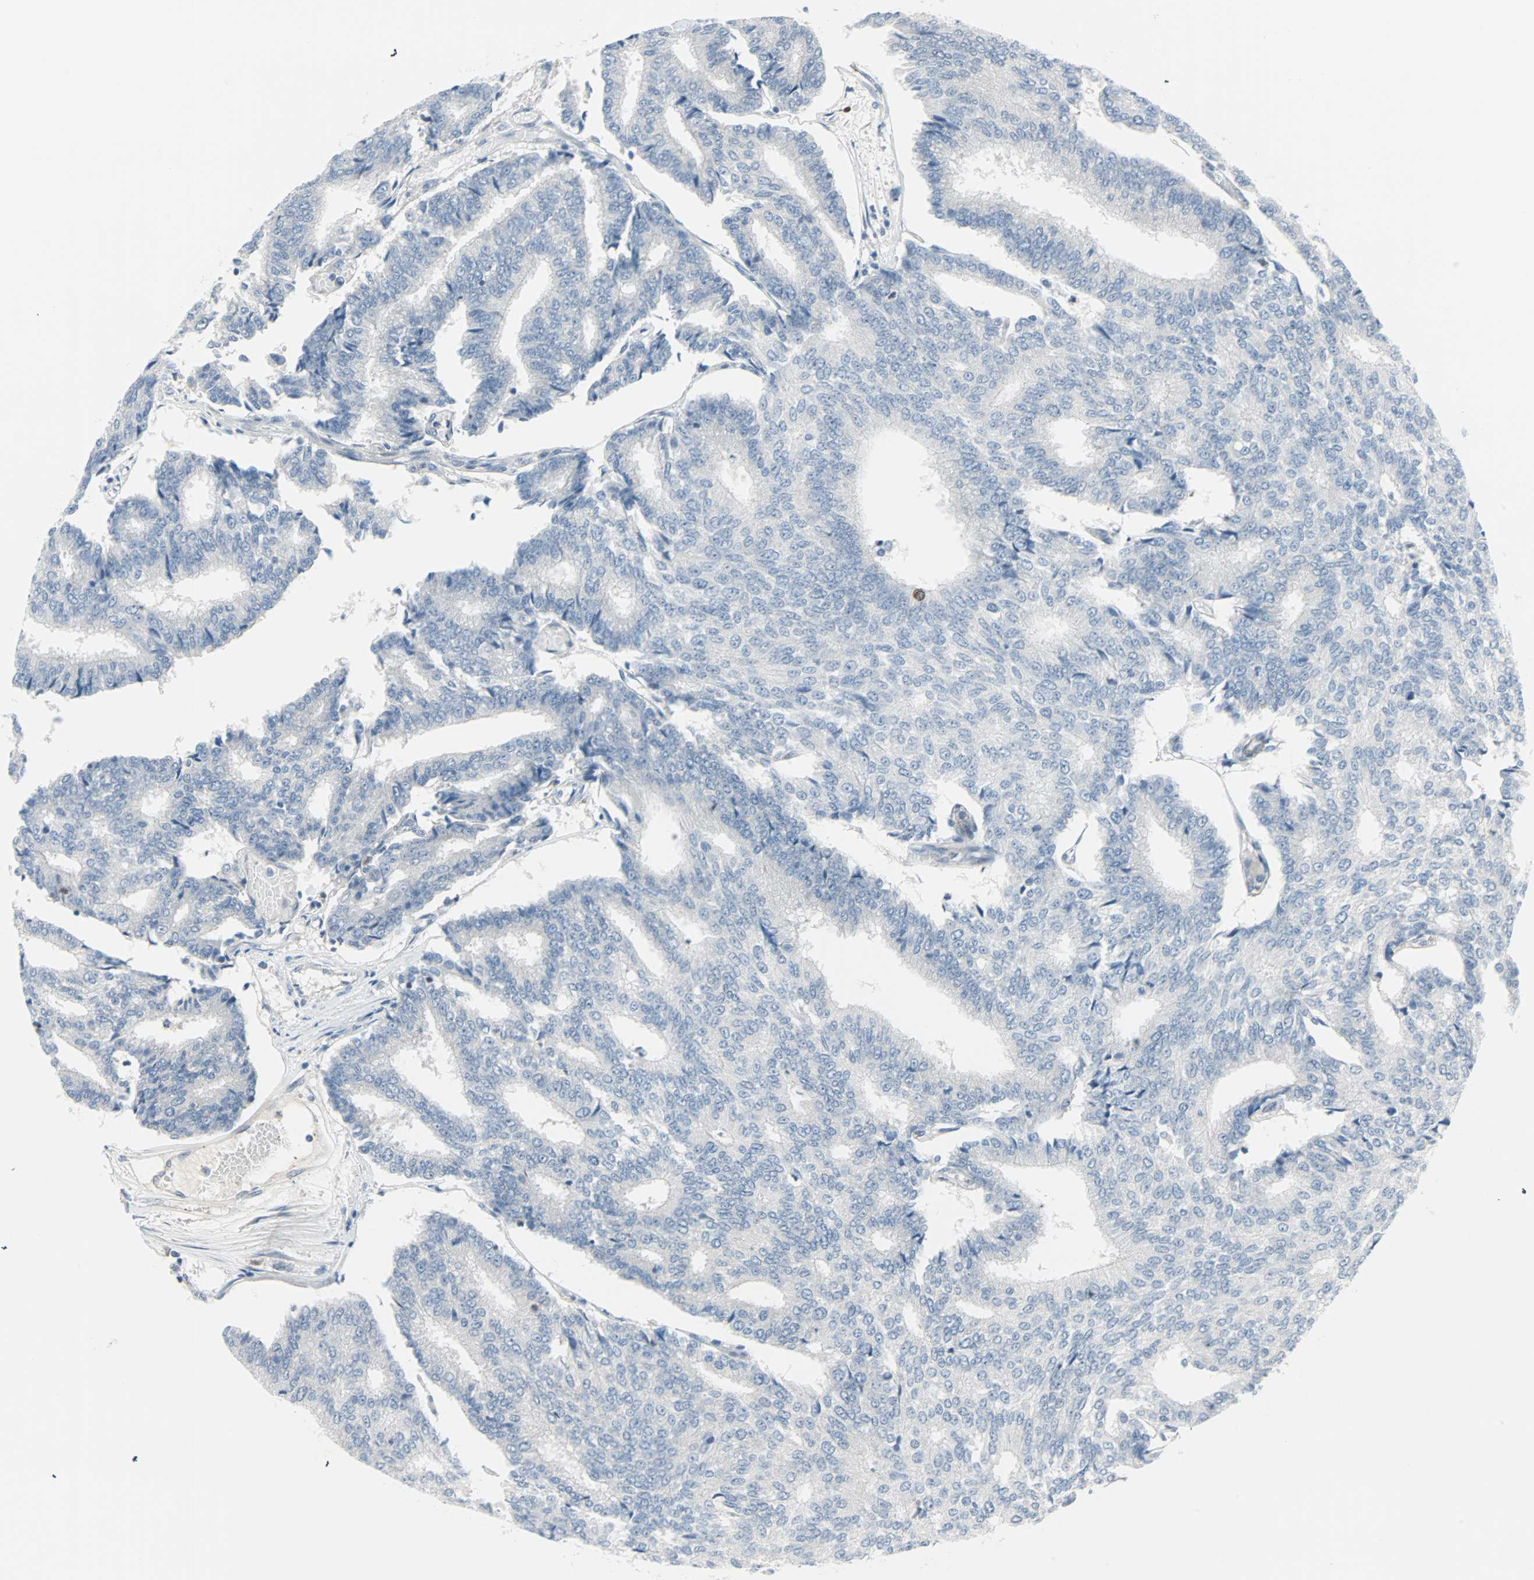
{"staining": {"intensity": "negative", "quantity": "none", "location": "none"}, "tissue": "prostate cancer", "cell_type": "Tumor cells", "image_type": "cancer", "snomed": [{"axis": "morphology", "description": "Adenocarcinoma, High grade"}, {"axis": "topography", "description": "Prostate"}], "caption": "This is a micrograph of immunohistochemistry staining of prostate cancer, which shows no staining in tumor cells. The staining is performed using DAB brown chromogen with nuclei counter-stained in using hematoxylin.", "gene": "CASP3", "patient": {"sex": "male", "age": 55}}